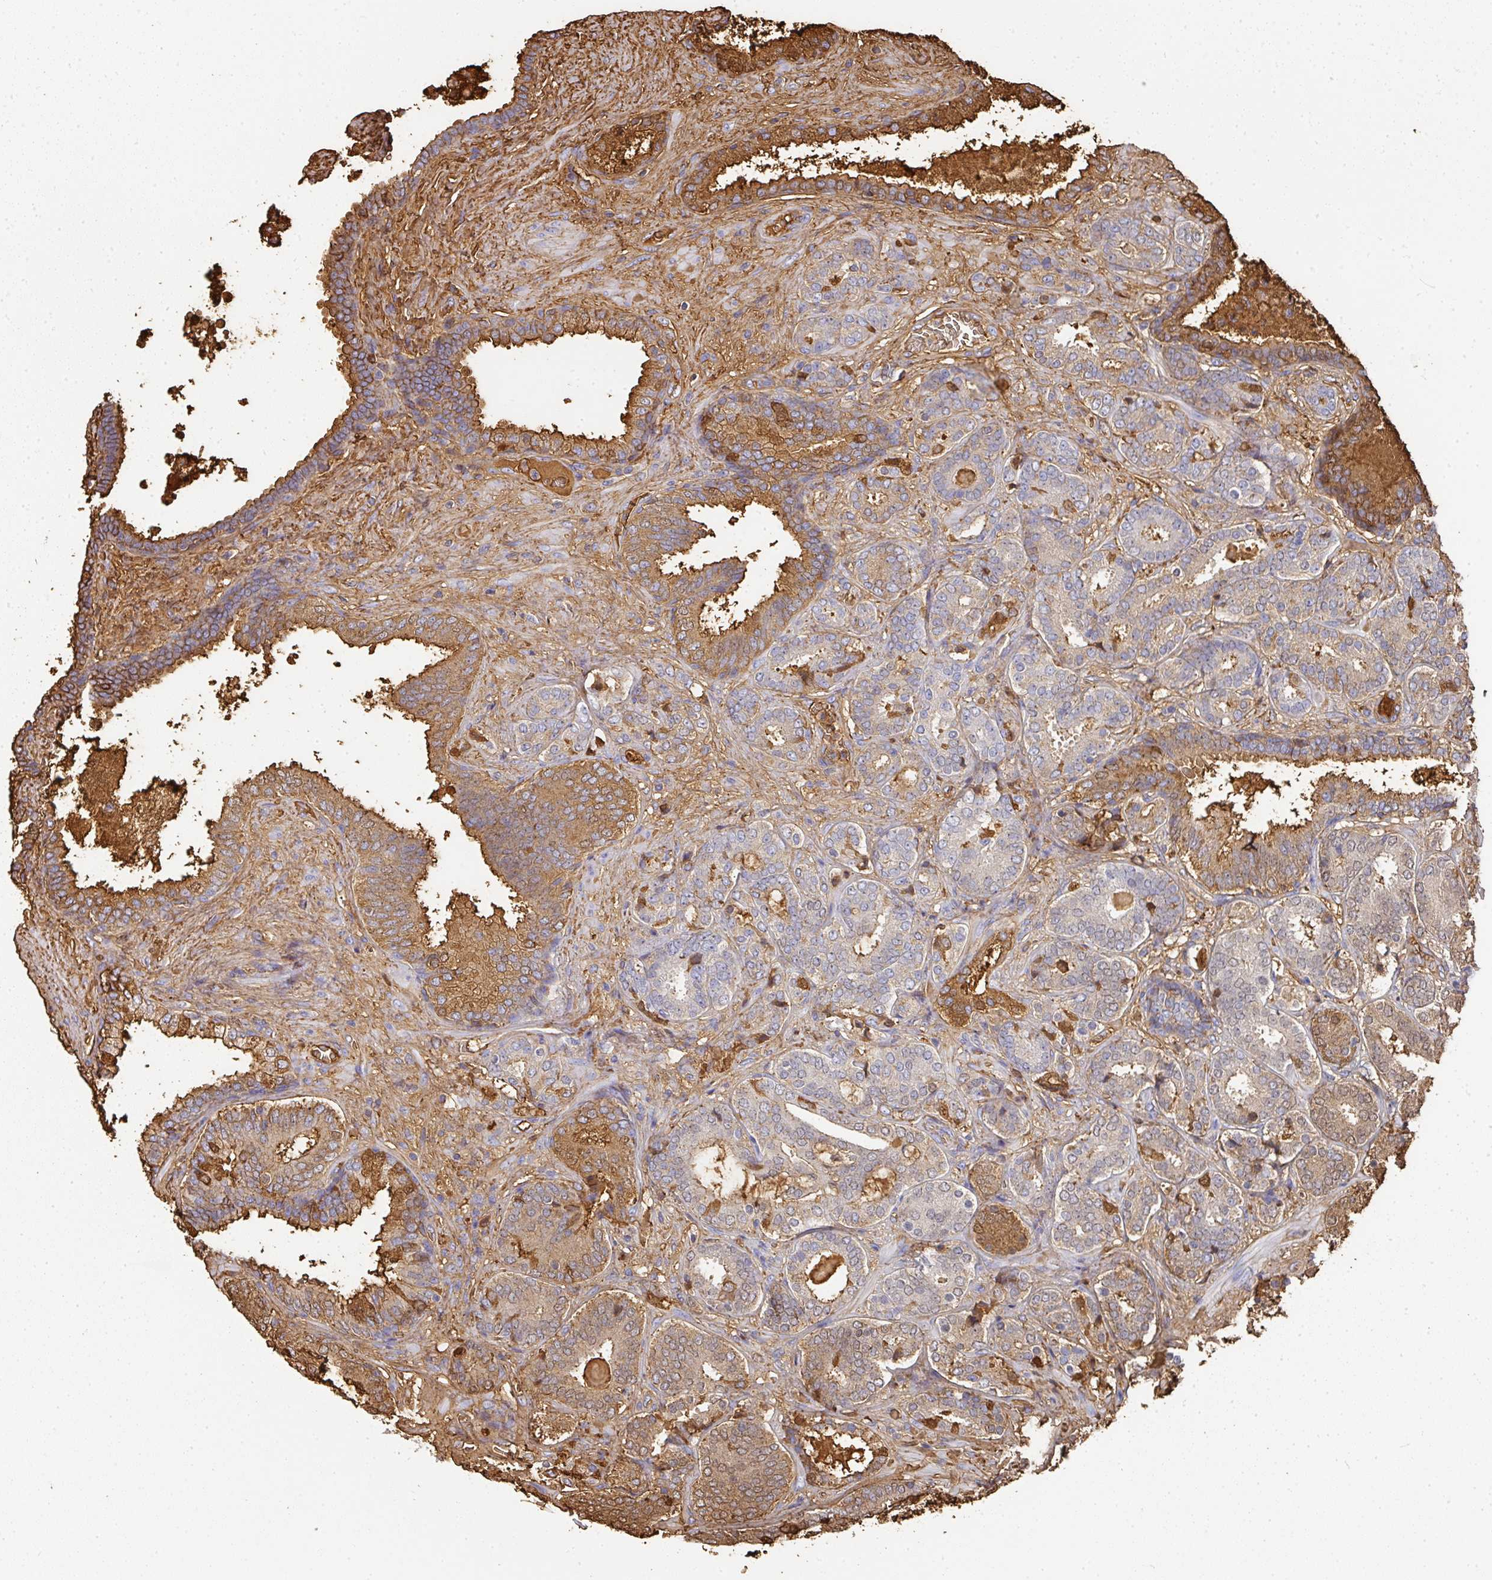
{"staining": {"intensity": "moderate", "quantity": "25%-75%", "location": "cytoplasmic/membranous,nuclear"}, "tissue": "prostate cancer", "cell_type": "Tumor cells", "image_type": "cancer", "snomed": [{"axis": "morphology", "description": "Adenocarcinoma, High grade"}, {"axis": "topography", "description": "Prostate"}], "caption": "Immunohistochemical staining of high-grade adenocarcinoma (prostate) exhibits medium levels of moderate cytoplasmic/membranous and nuclear positivity in about 25%-75% of tumor cells.", "gene": "ALB", "patient": {"sex": "male", "age": 65}}